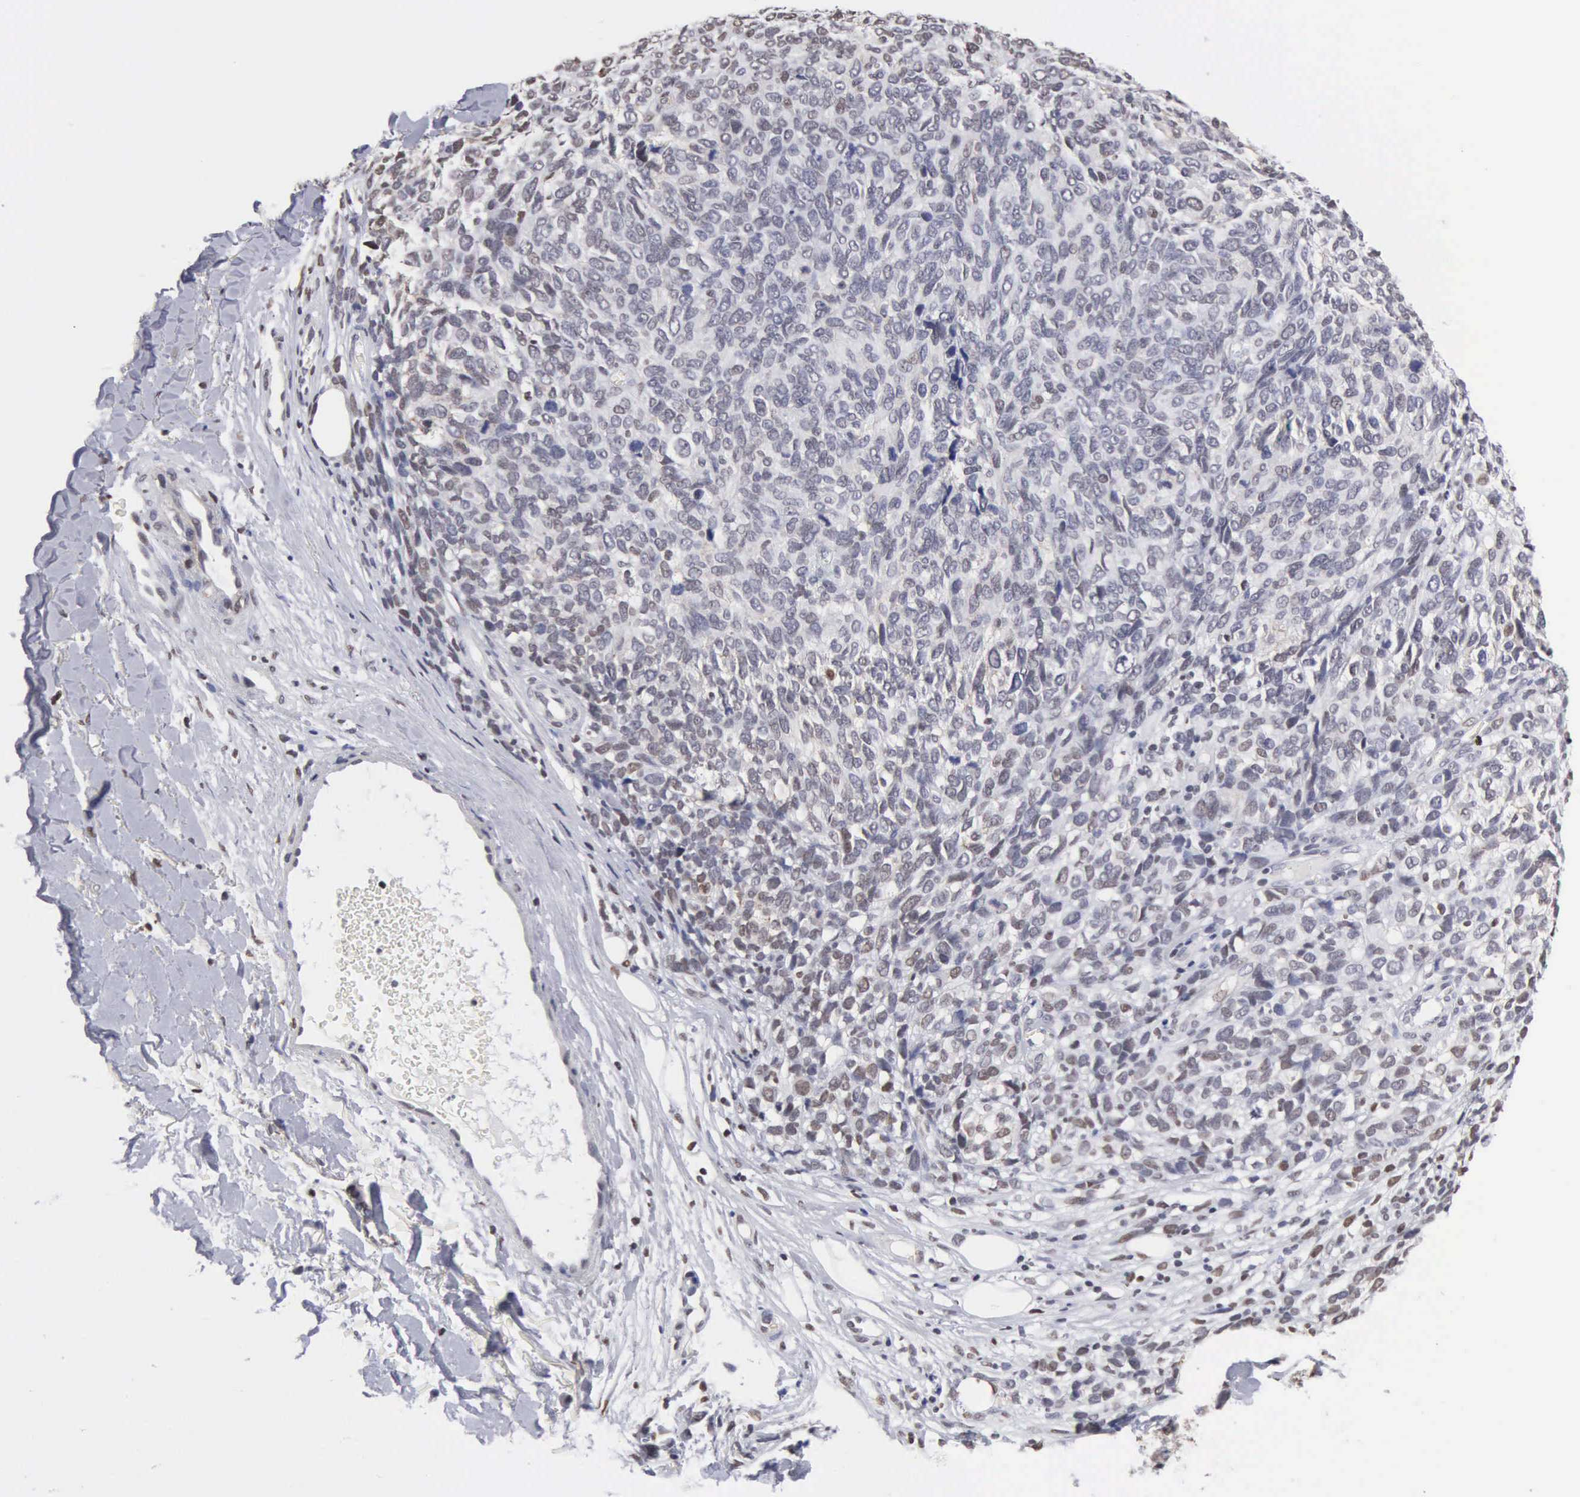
{"staining": {"intensity": "weak", "quantity": "25%-75%", "location": "nuclear"}, "tissue": "melanoma", "cell_type": "Tumor cells", "image_type": "cancer", "snomed": [{"axis": "morphology", "description": "Malignant melanoma, NOS"}, {"axis": "topography", "description": "Skin"}], "caption": "Malignant melanoma stained for a protein (brown) reveals weak nuclear positive expression in approximately 25%-75% of tumor cells.", "gene": "CCNG1", "patient": {"sex": "female", "age": 85}}